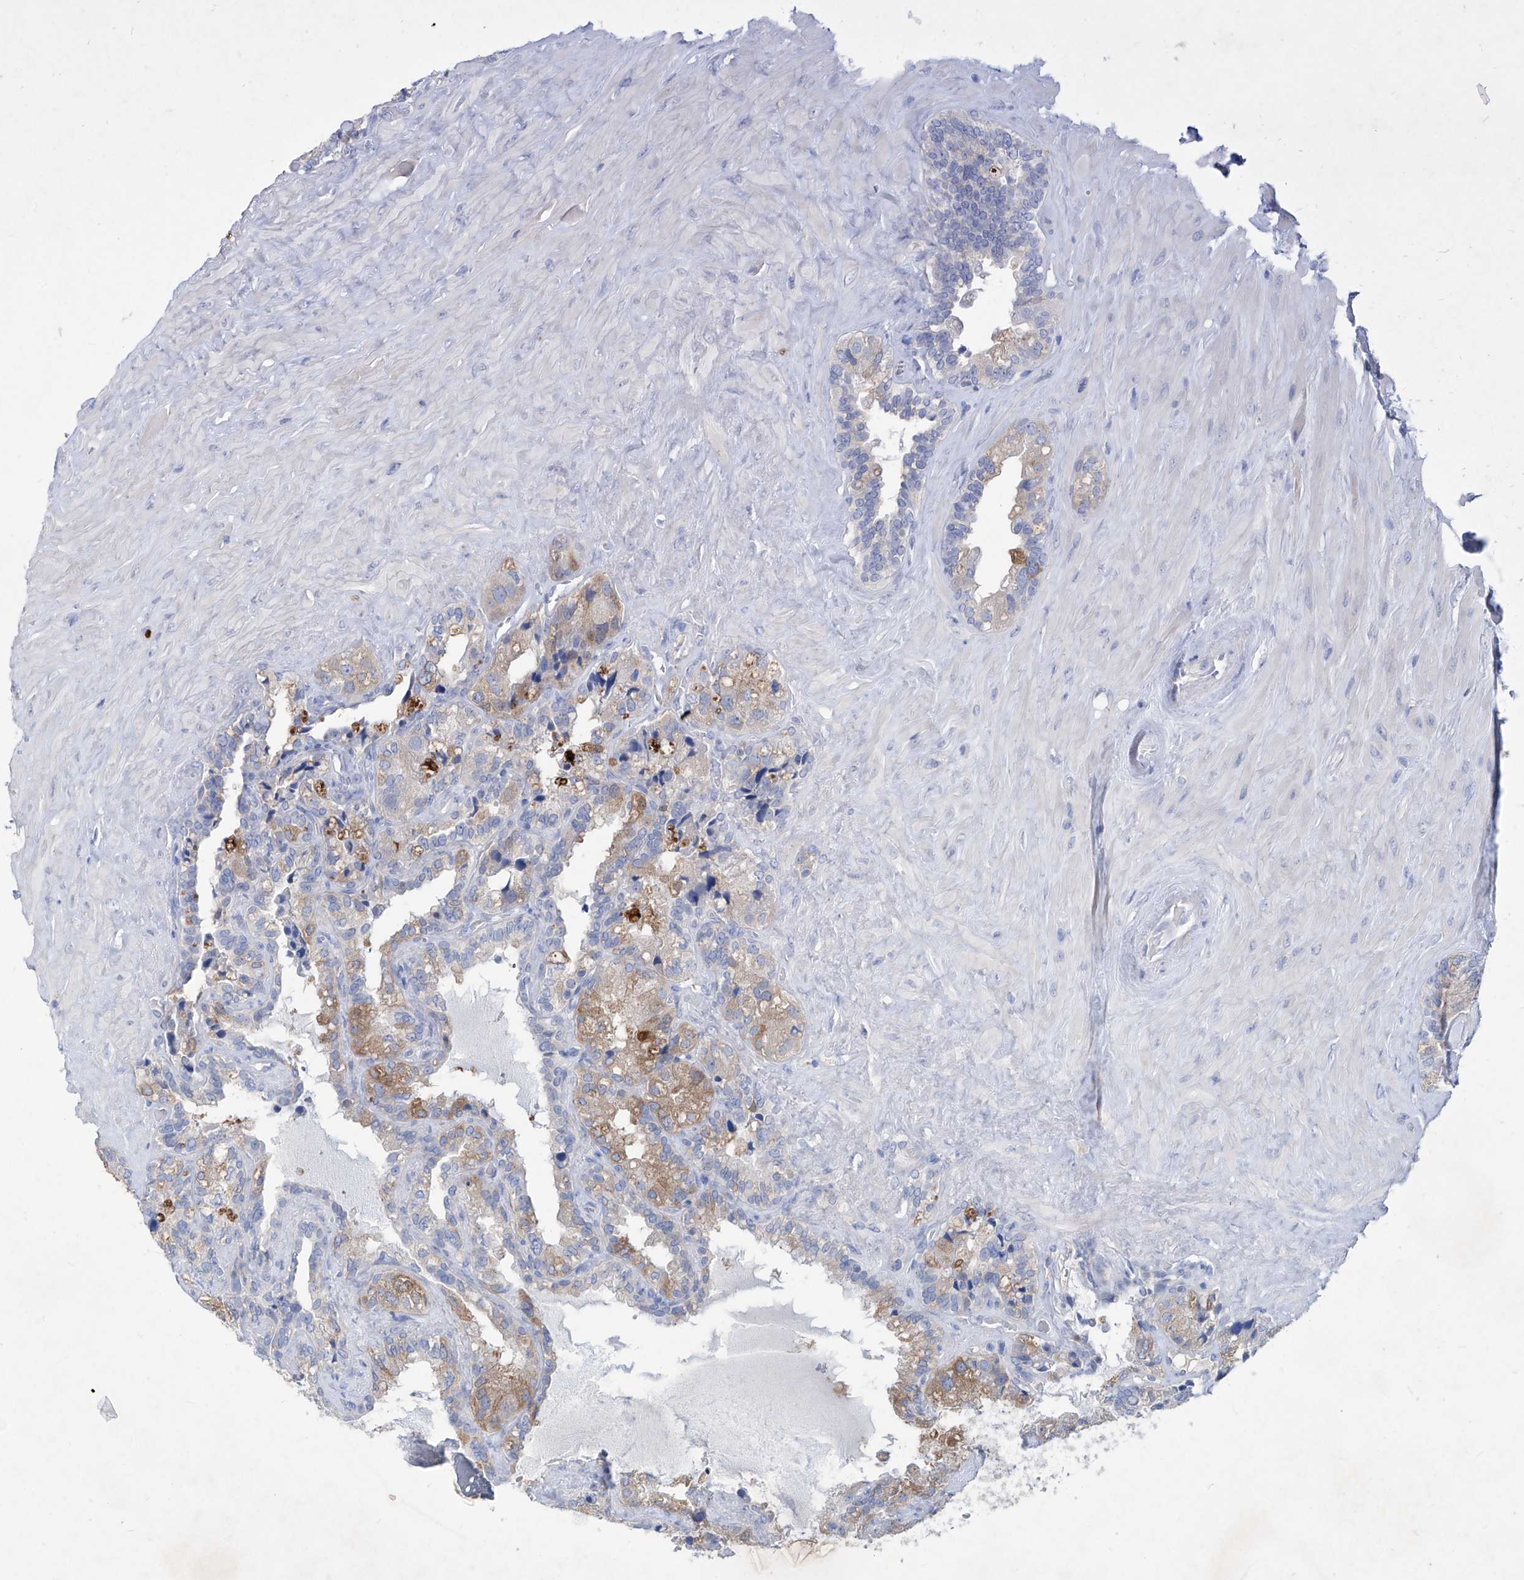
{"staining": {"intensity": "moderate", "quantity": "<25%", "location": "cytoplasmic/membranous"}, "tissue": "seminal vesicle", "cell_type": "Glandular cells", "image_type": "normal", "snomed": [{"axis": "morphology", "description": "Normal tissue, NOS"}, {"axis": "topography", "description": "Prostate"}, {"axis": "topography", "description": "Seminal veicle"}], "caption": "Protein expression analysis of benign seminal vesicle shows moderate cytoplasmic/membranous positivity in about <25% of glandular cells.", "gene": "ASNS", "patient": {"sex": "male", "age": 68}}